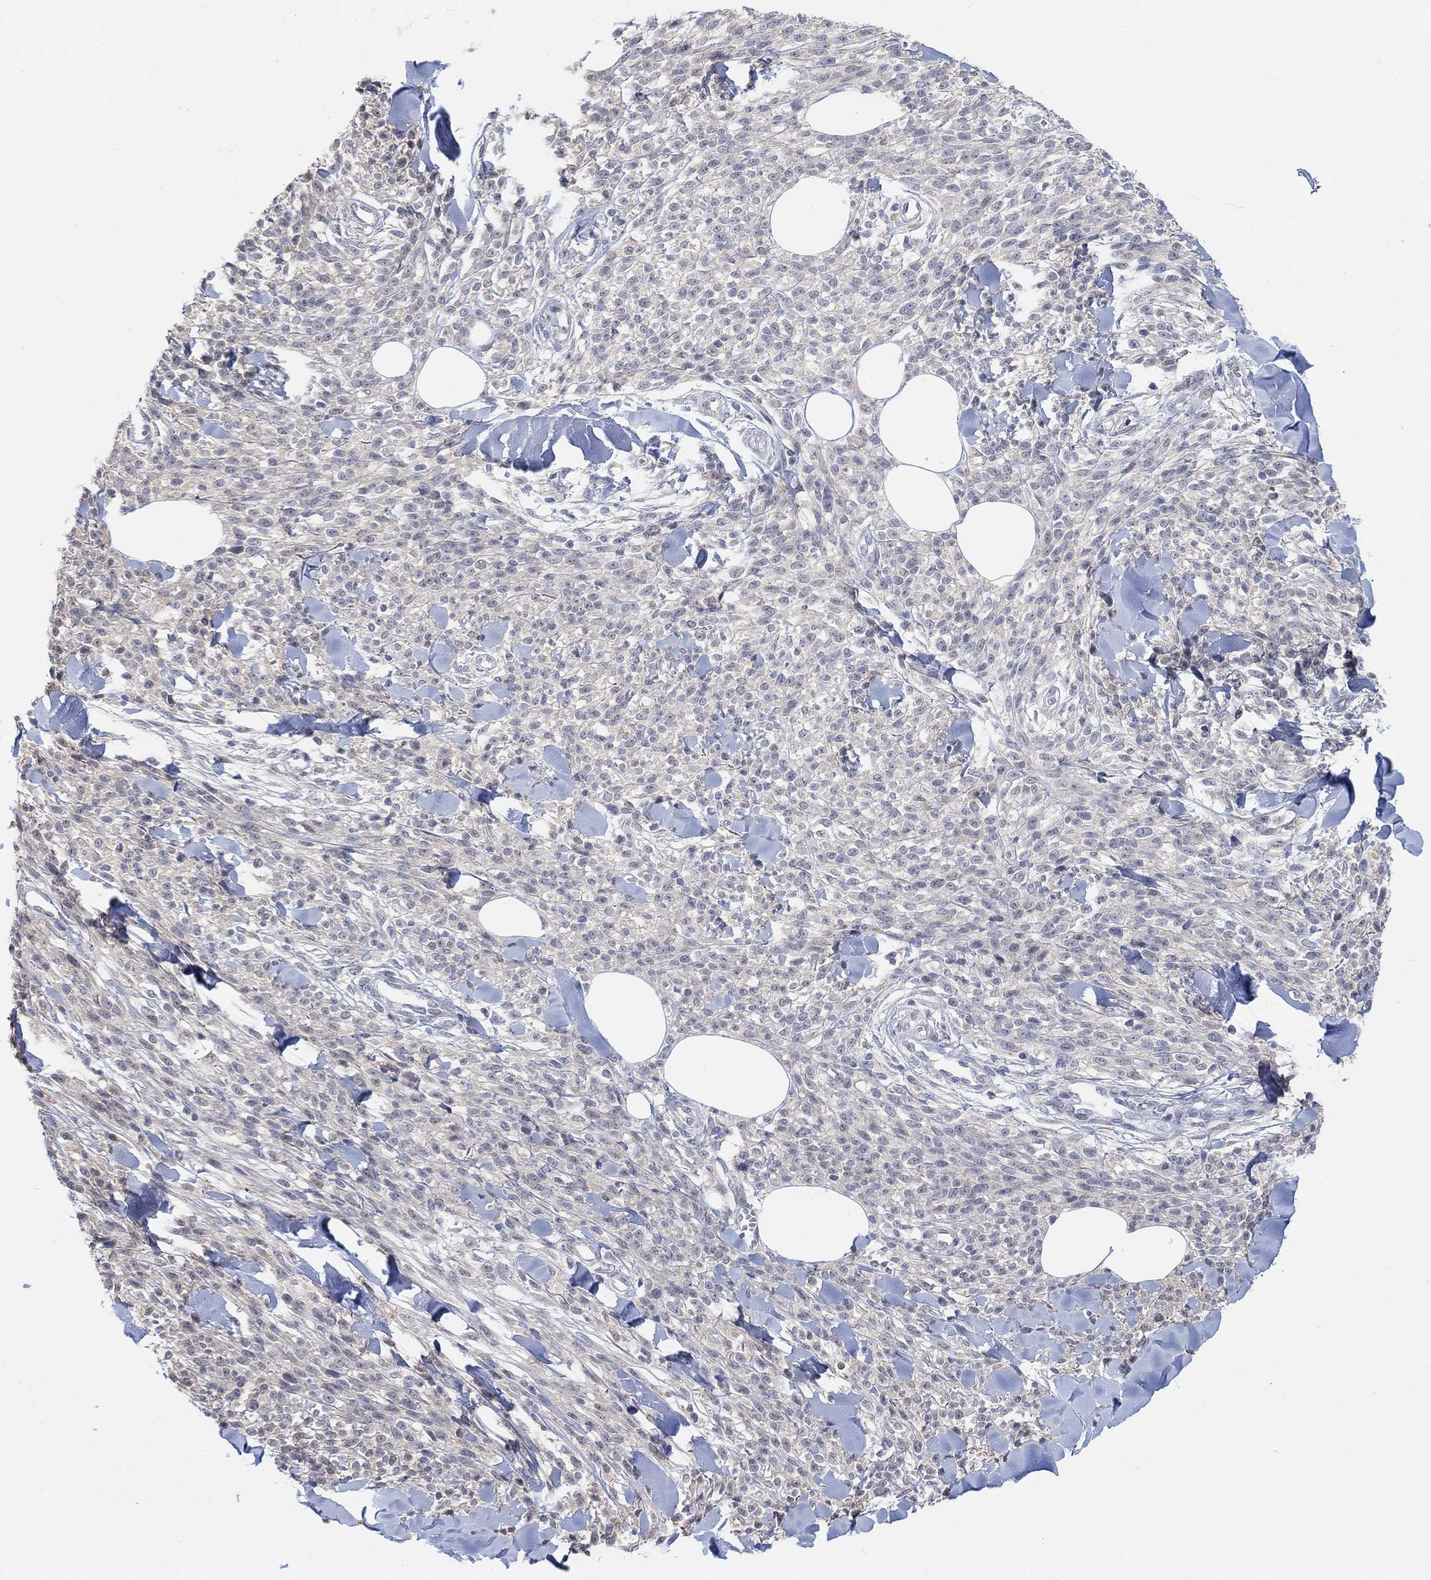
{"staining": {"intensity": "negative", "quantity": "none", "location": "none"}, "tissue": "melanoma", "cell_type": "Tumor cells", "image_type": "cancer", "snomed": [{"axis": "morphology", "description": "Malignant melanoma, NOS"}, {"axis": "topography", "description": "Skin"}, {"axis": "topography", "description": "Skin of trunk"}], "caption": "Melanoma was stained to show a protein in brown. There is no significant positivity in tumor cells.", "gene": "CNTF", "patient": {"sex": "male", "age": 74}}